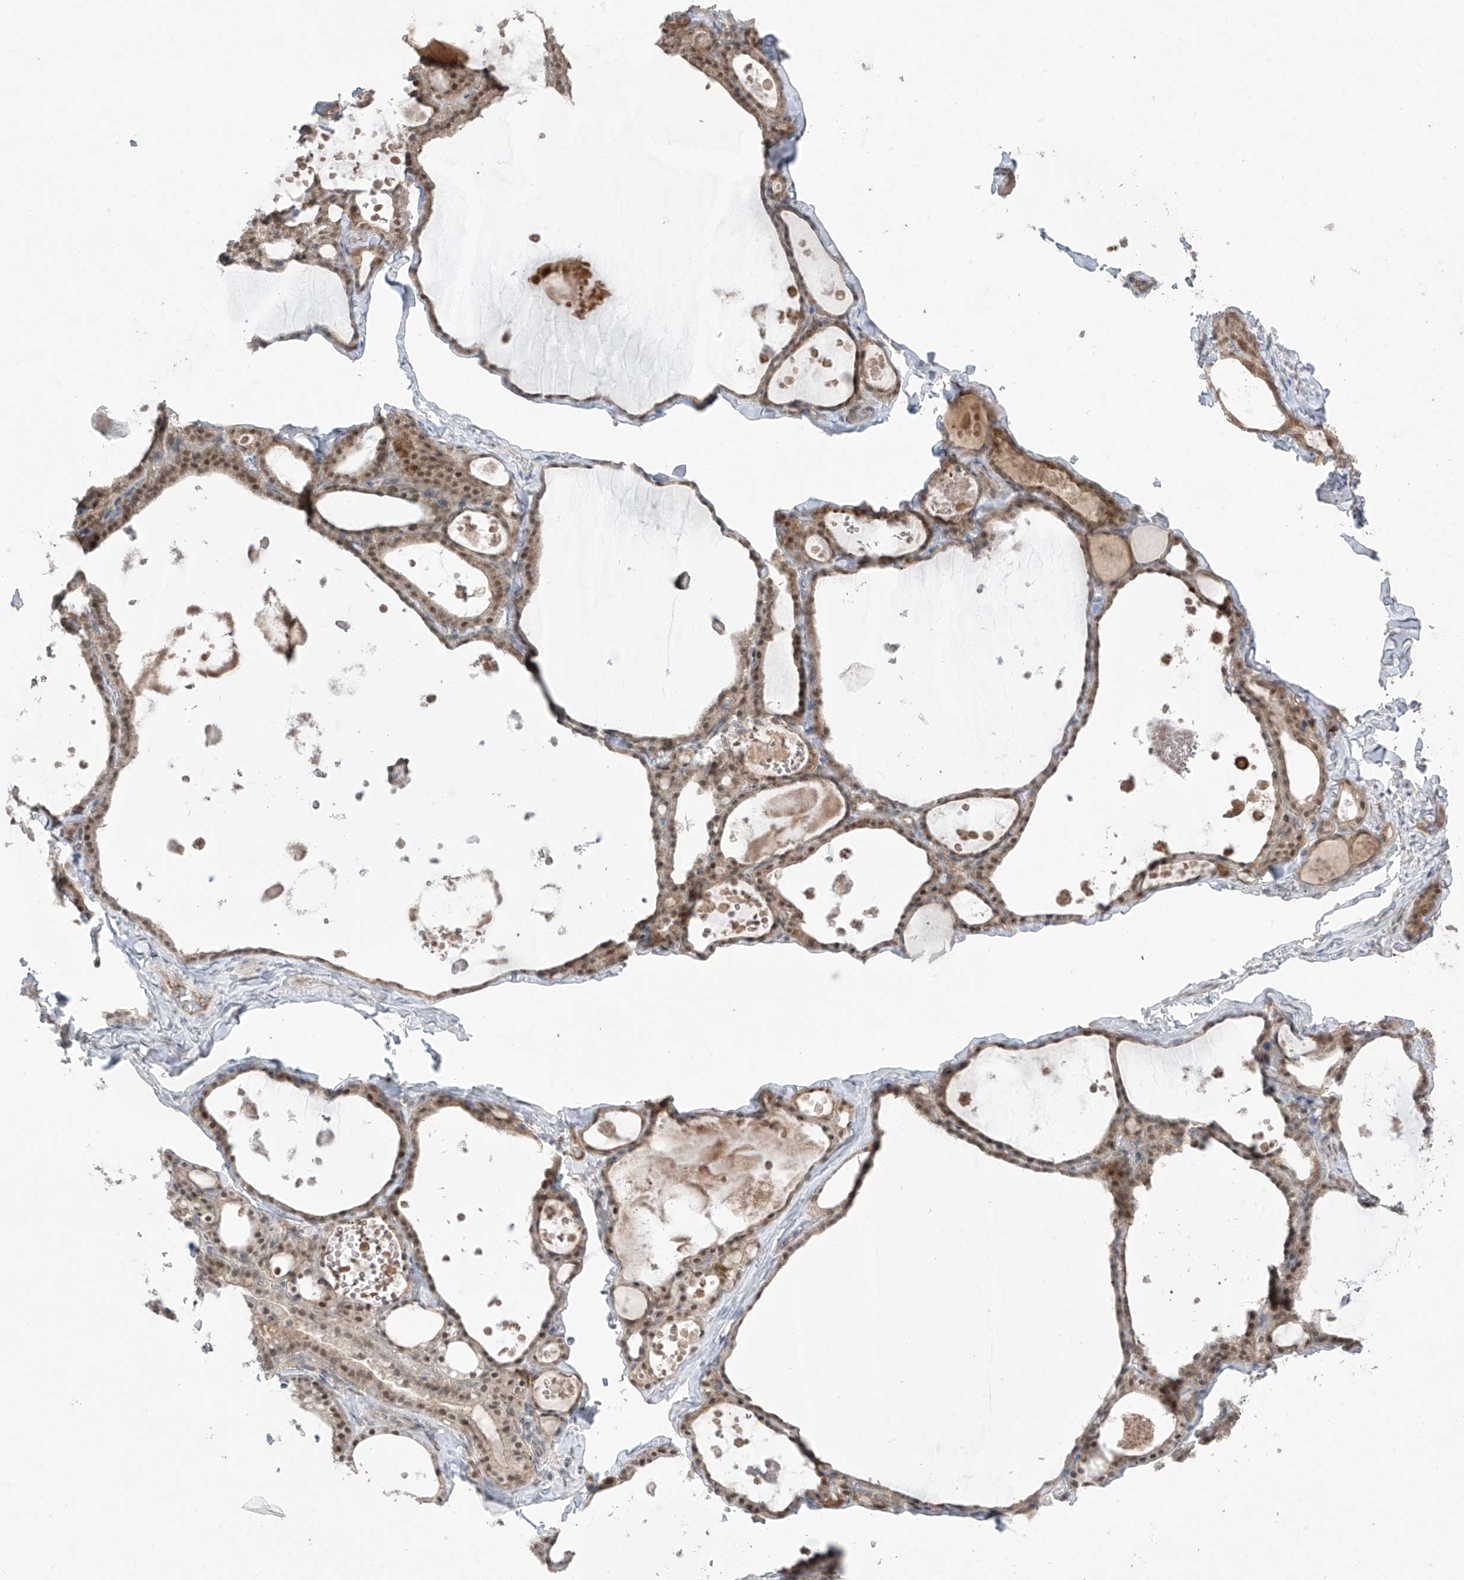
{"staining": {"intensity": "moderate", "quantity": ">75%", "location": "cytoplasmic/membranous,nuclear"}, "tissue": "thyroid gland", "cell_type": "Glandular cells", "image_type": "normal", "snomed": [{"axis": "morphology", "description": "Normal tissue, NOS"}, {"axis": "topography", "description": "Thyroid gland"}], "caption": "Moderate cytoplasmic/membranous,nuclear protein staining is identified in approximately >75% of glandular cells in thyroid gland. The protein is shown in brown color, while the nuclei are stained blue.", "gene": "OGT", "patient": {"sex": "male", "age": 56}}